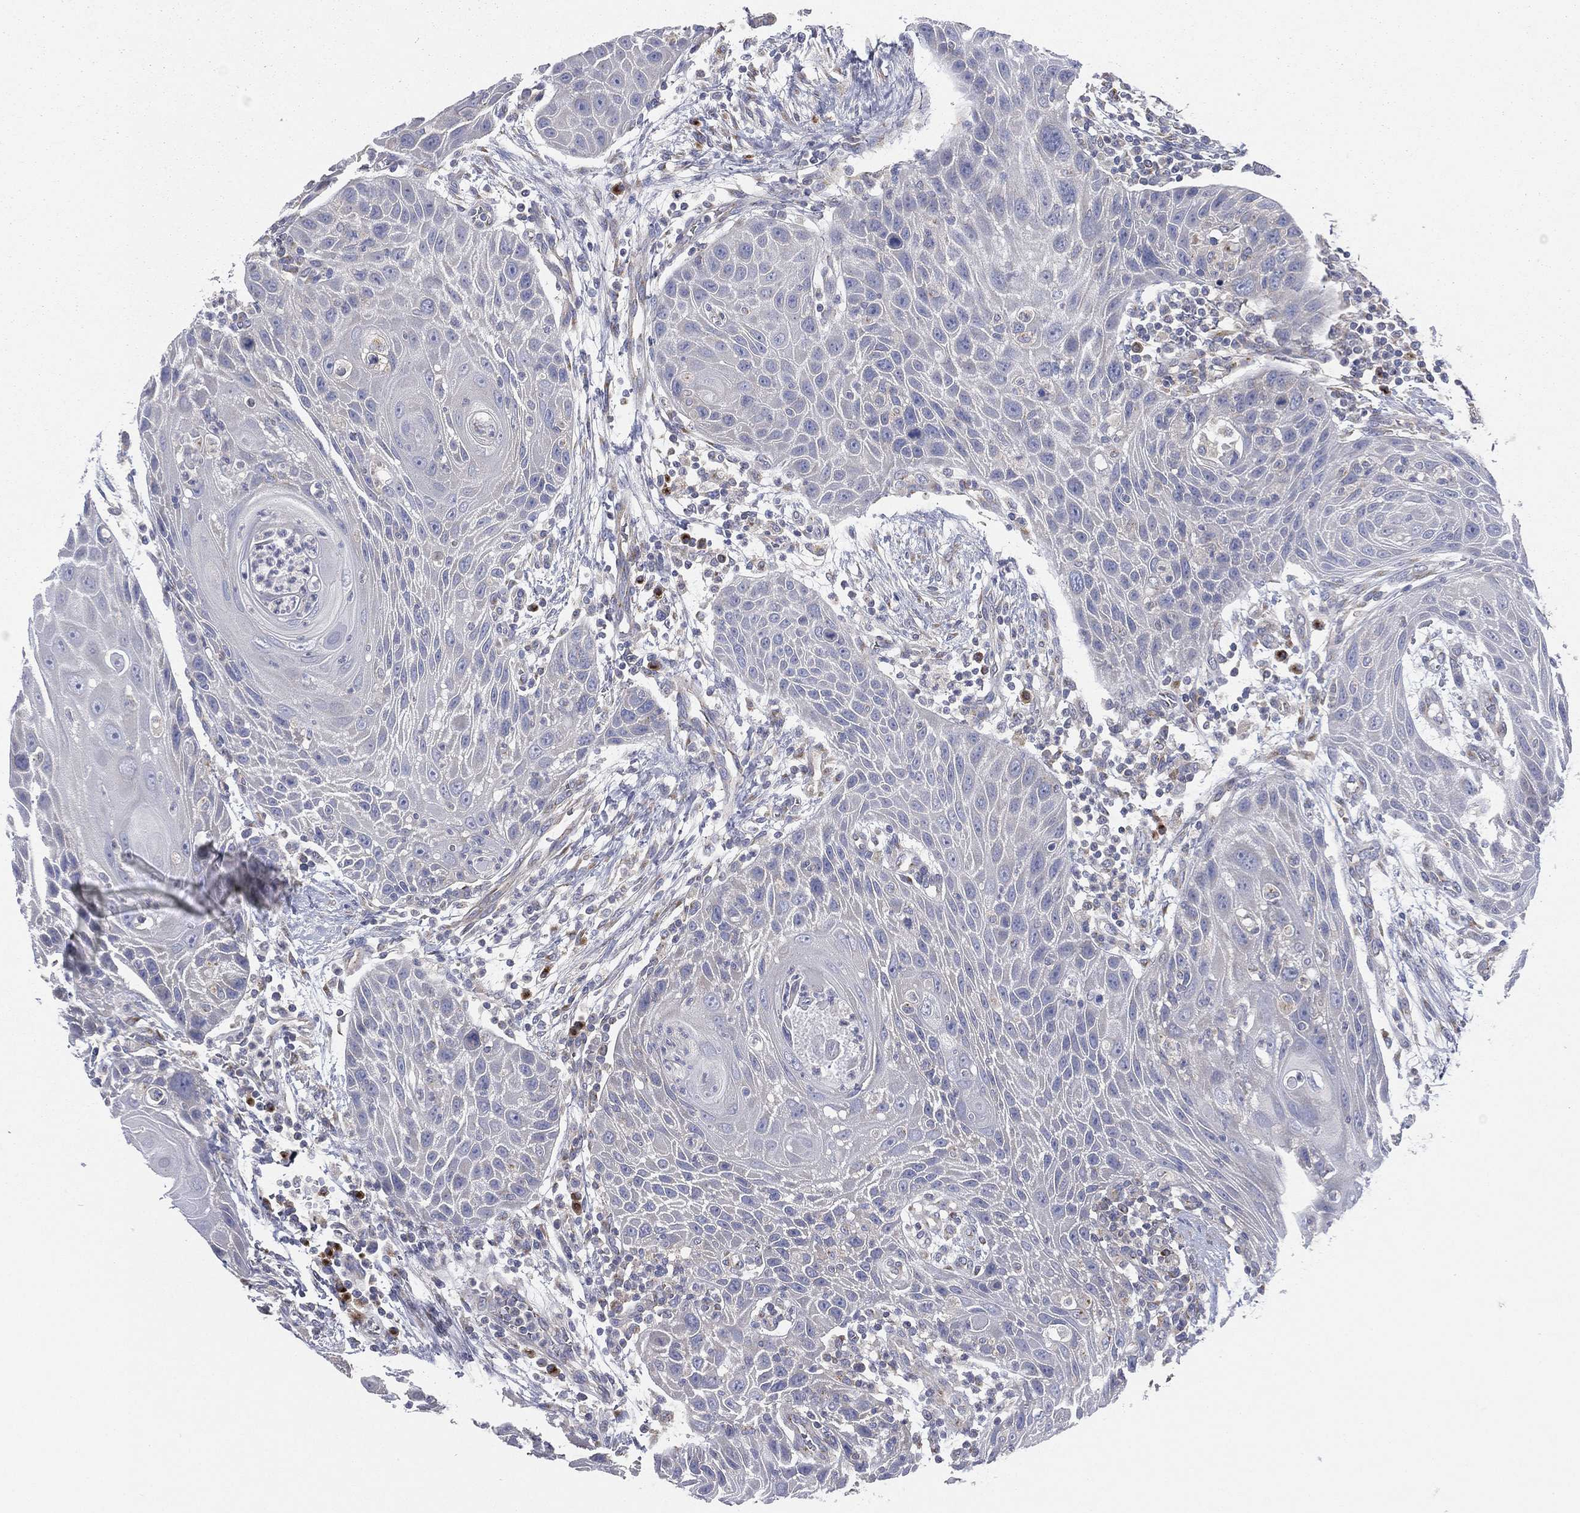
{"staining": {"intensity": "negative", "quantity": "none", "location": "none"}, "tissue": "head and neck cancer", "cell_type": "Tumor cells", "image_type": "cancer", "snomed": [{"axis": "morphology", "description": "Squamous cell carcinoma, NOS"}, {"axis": "topography", "description": "Head-Neck"}], "caption": "The photomicrograph reveals no staining of tumor cells in head and neck squamous cell carcinoma. The staining is performed using DAB (3,3'-diaminobenzidine) brown chromogen with nuclei counter-stained in using hematoxylin.", "gene": "ATP8A2", "patient": {"sex": "male", "age": 69}}